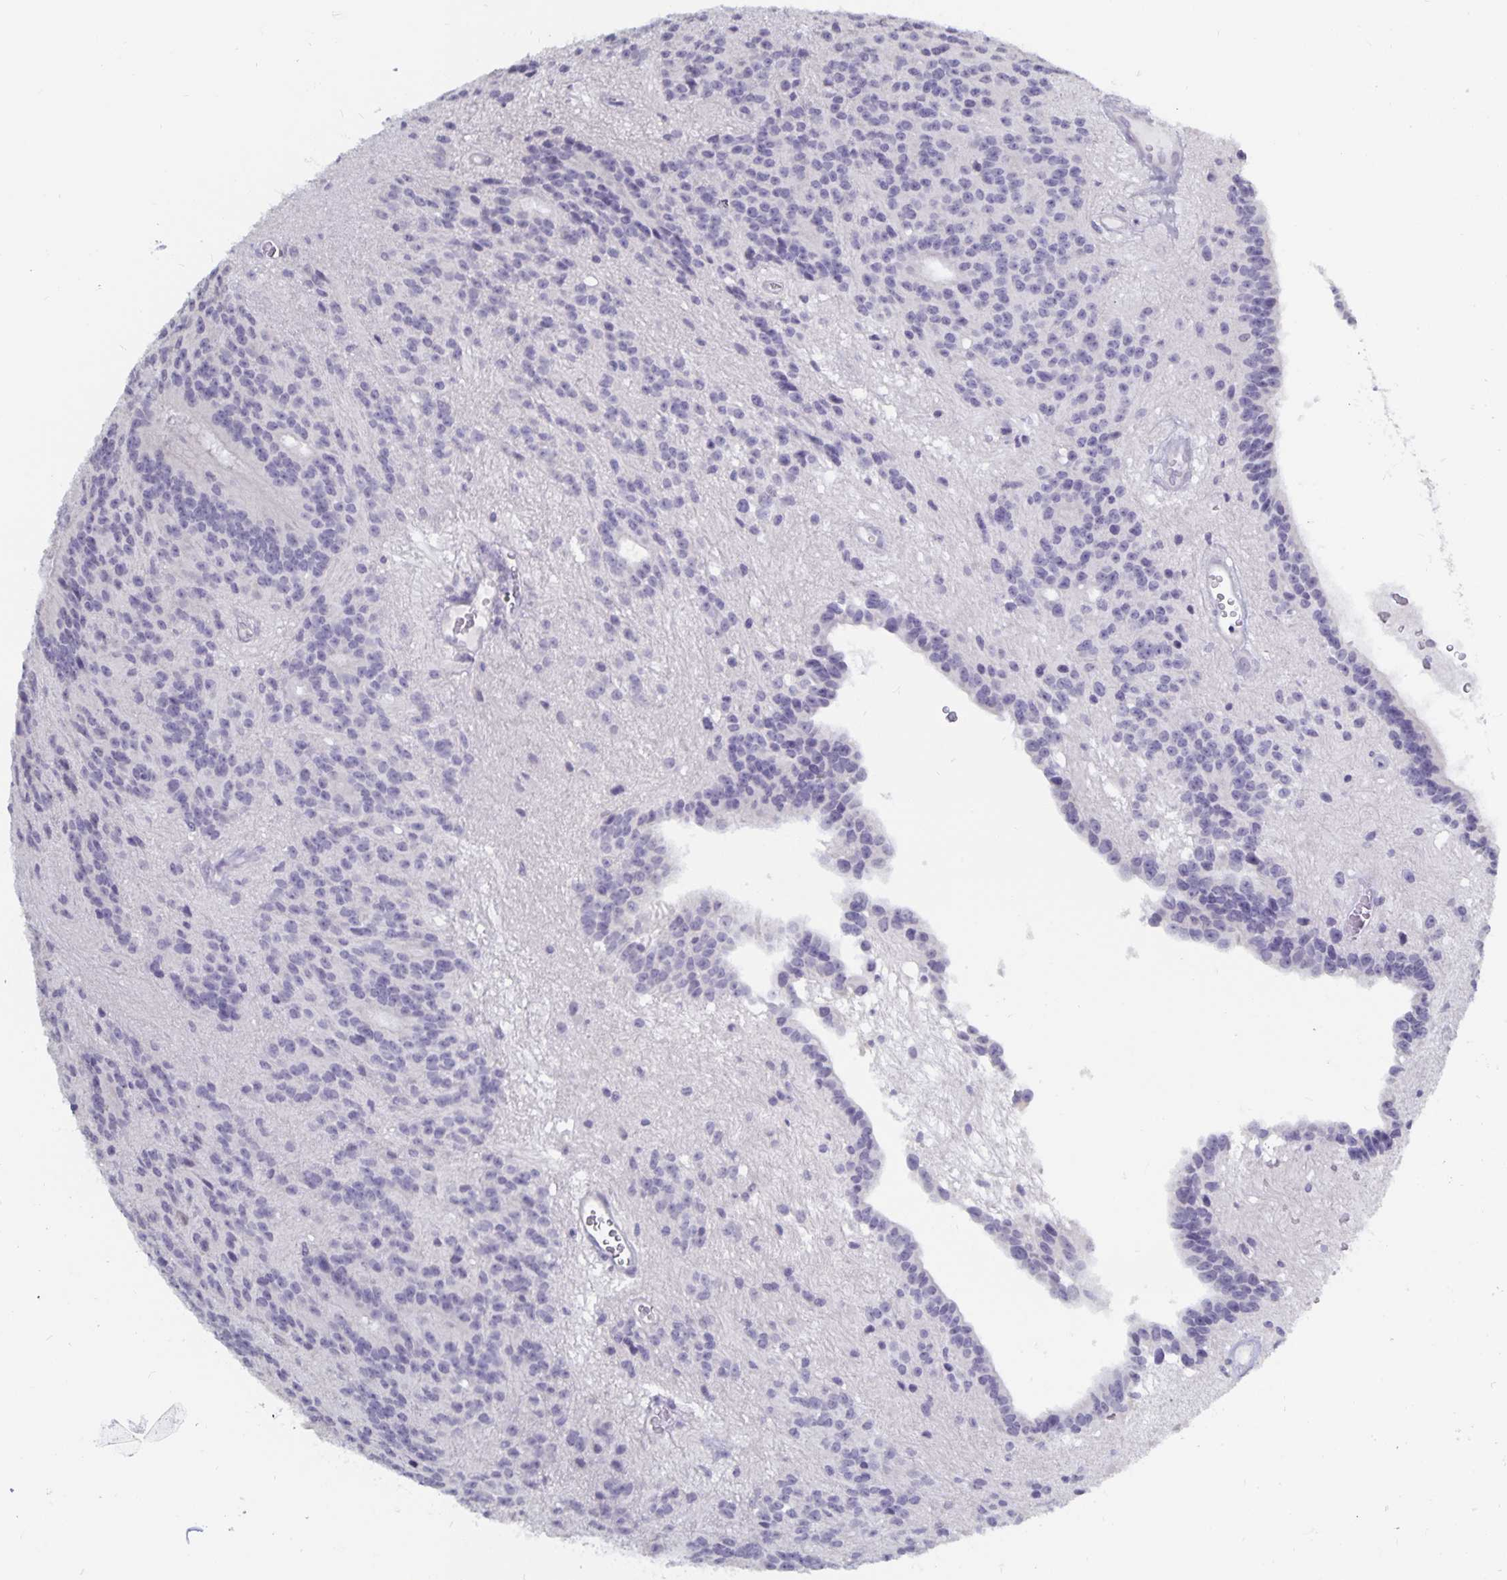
{"staining": {"intensity": "negative", "quantity": "none", "location": "none"}, "tissue": "glioma", "cell_type": "Tumor cells", "image_type": "cancer", "snomed": [{"axis": "morphology", "description": "Glioma, malignant, Low grade"}, {"axis": "topography", "description": "Brain"}], "caption": "Protein analysis of glioma shows no significant positivity in tumor cells.", "gene": "PLCB3", "patient": {"sex": "male", "age": 31}}